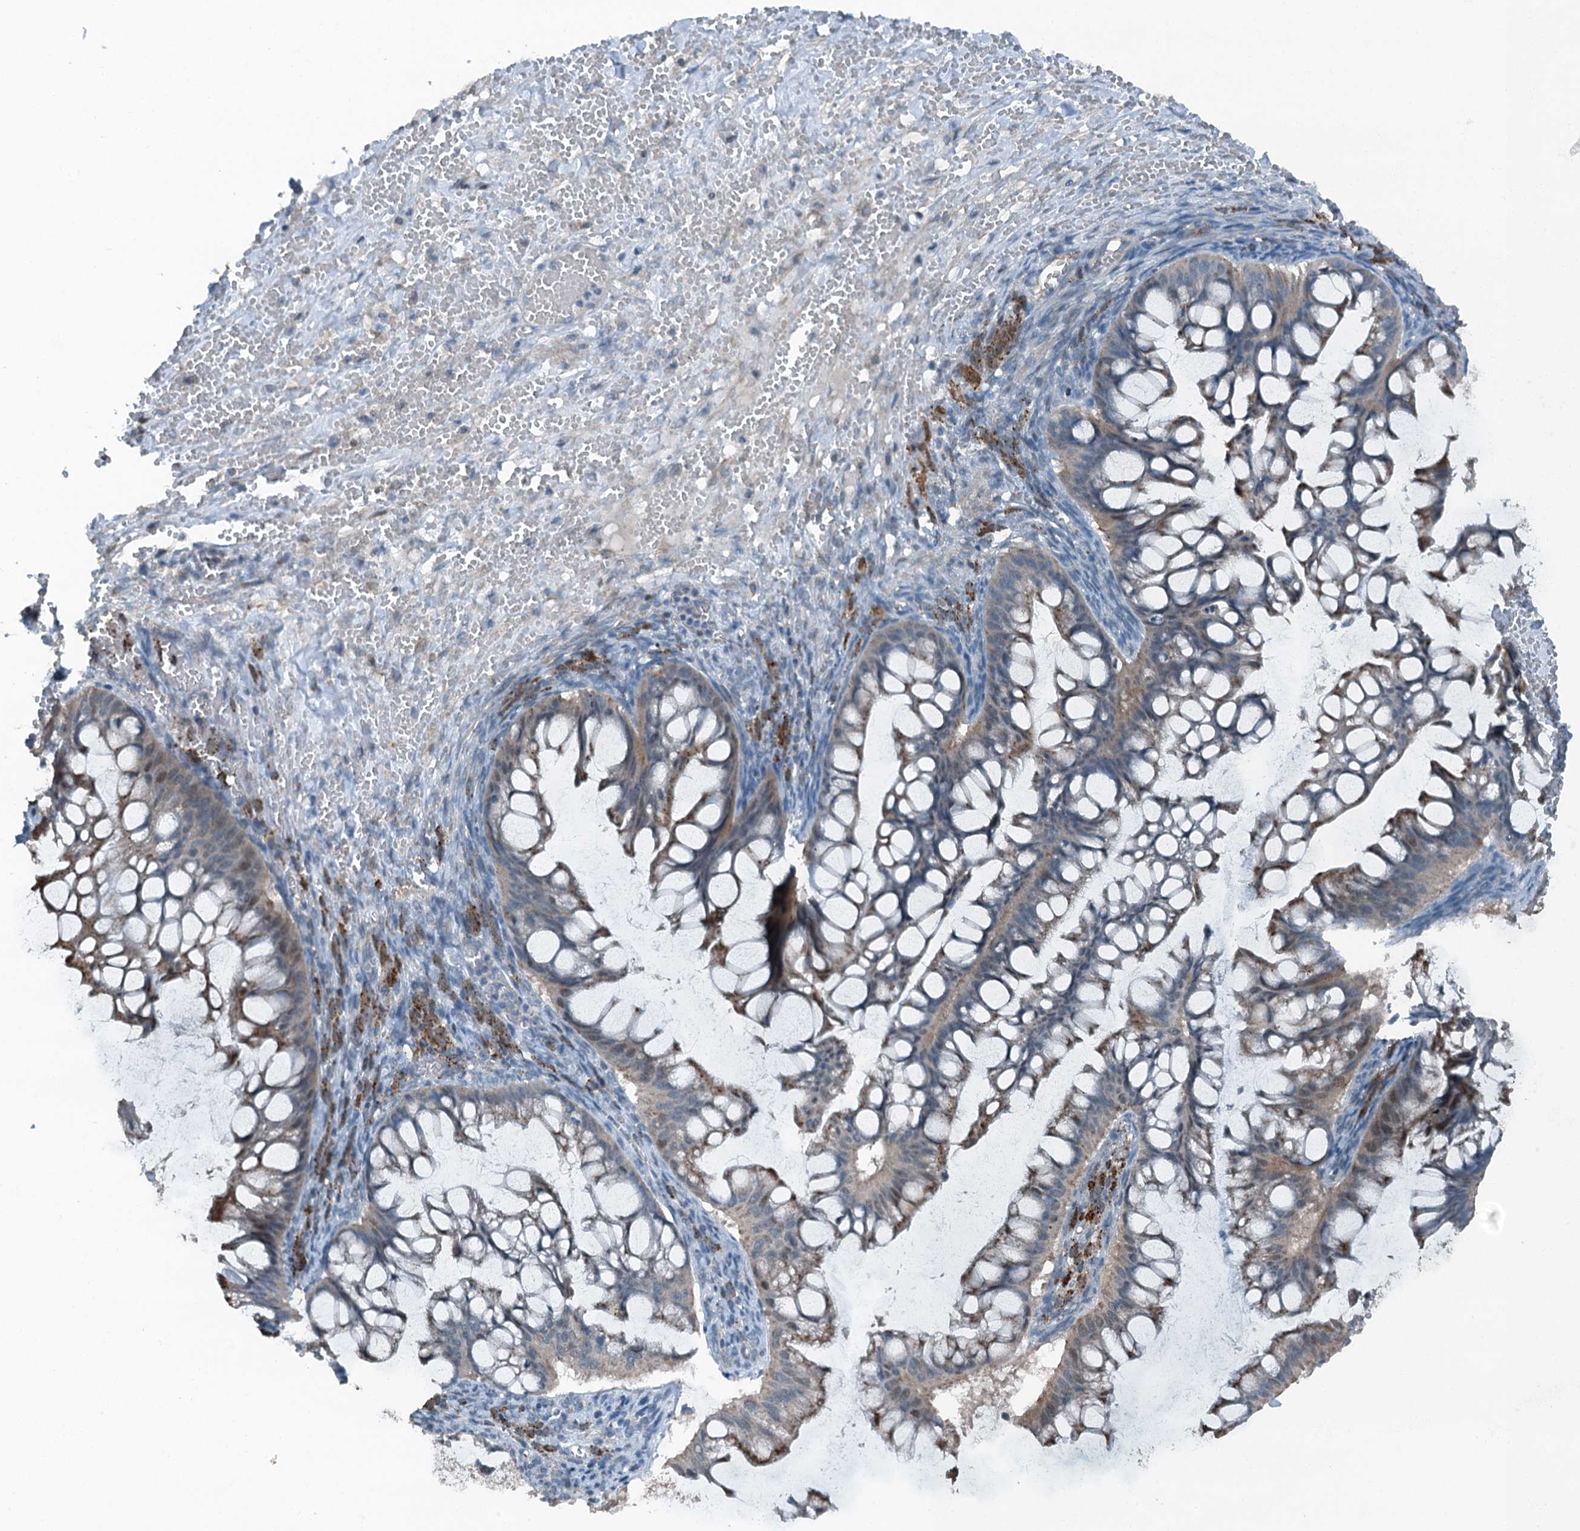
{"staining": {"intensity": "negative", "quantity": "none", "location": "none"}, "tissue": "ovarian cancer", "cell_type": "Tumor cells", "image_type": "cancer", "snomed": [{"axis": "morphology", "description": "Cystadenocarcinoma, mucinous, NOS"}, {"axis": "topography", "description": "Ovary"}], "caption": "High power microscopy photomicrograph of an IHC image of ovarian mucinous cystadenocarcinoma, revealing no significant positivity in tumor cells.", "gene": "BMERB1", "patient": {"sex": "female", "age": 73}}